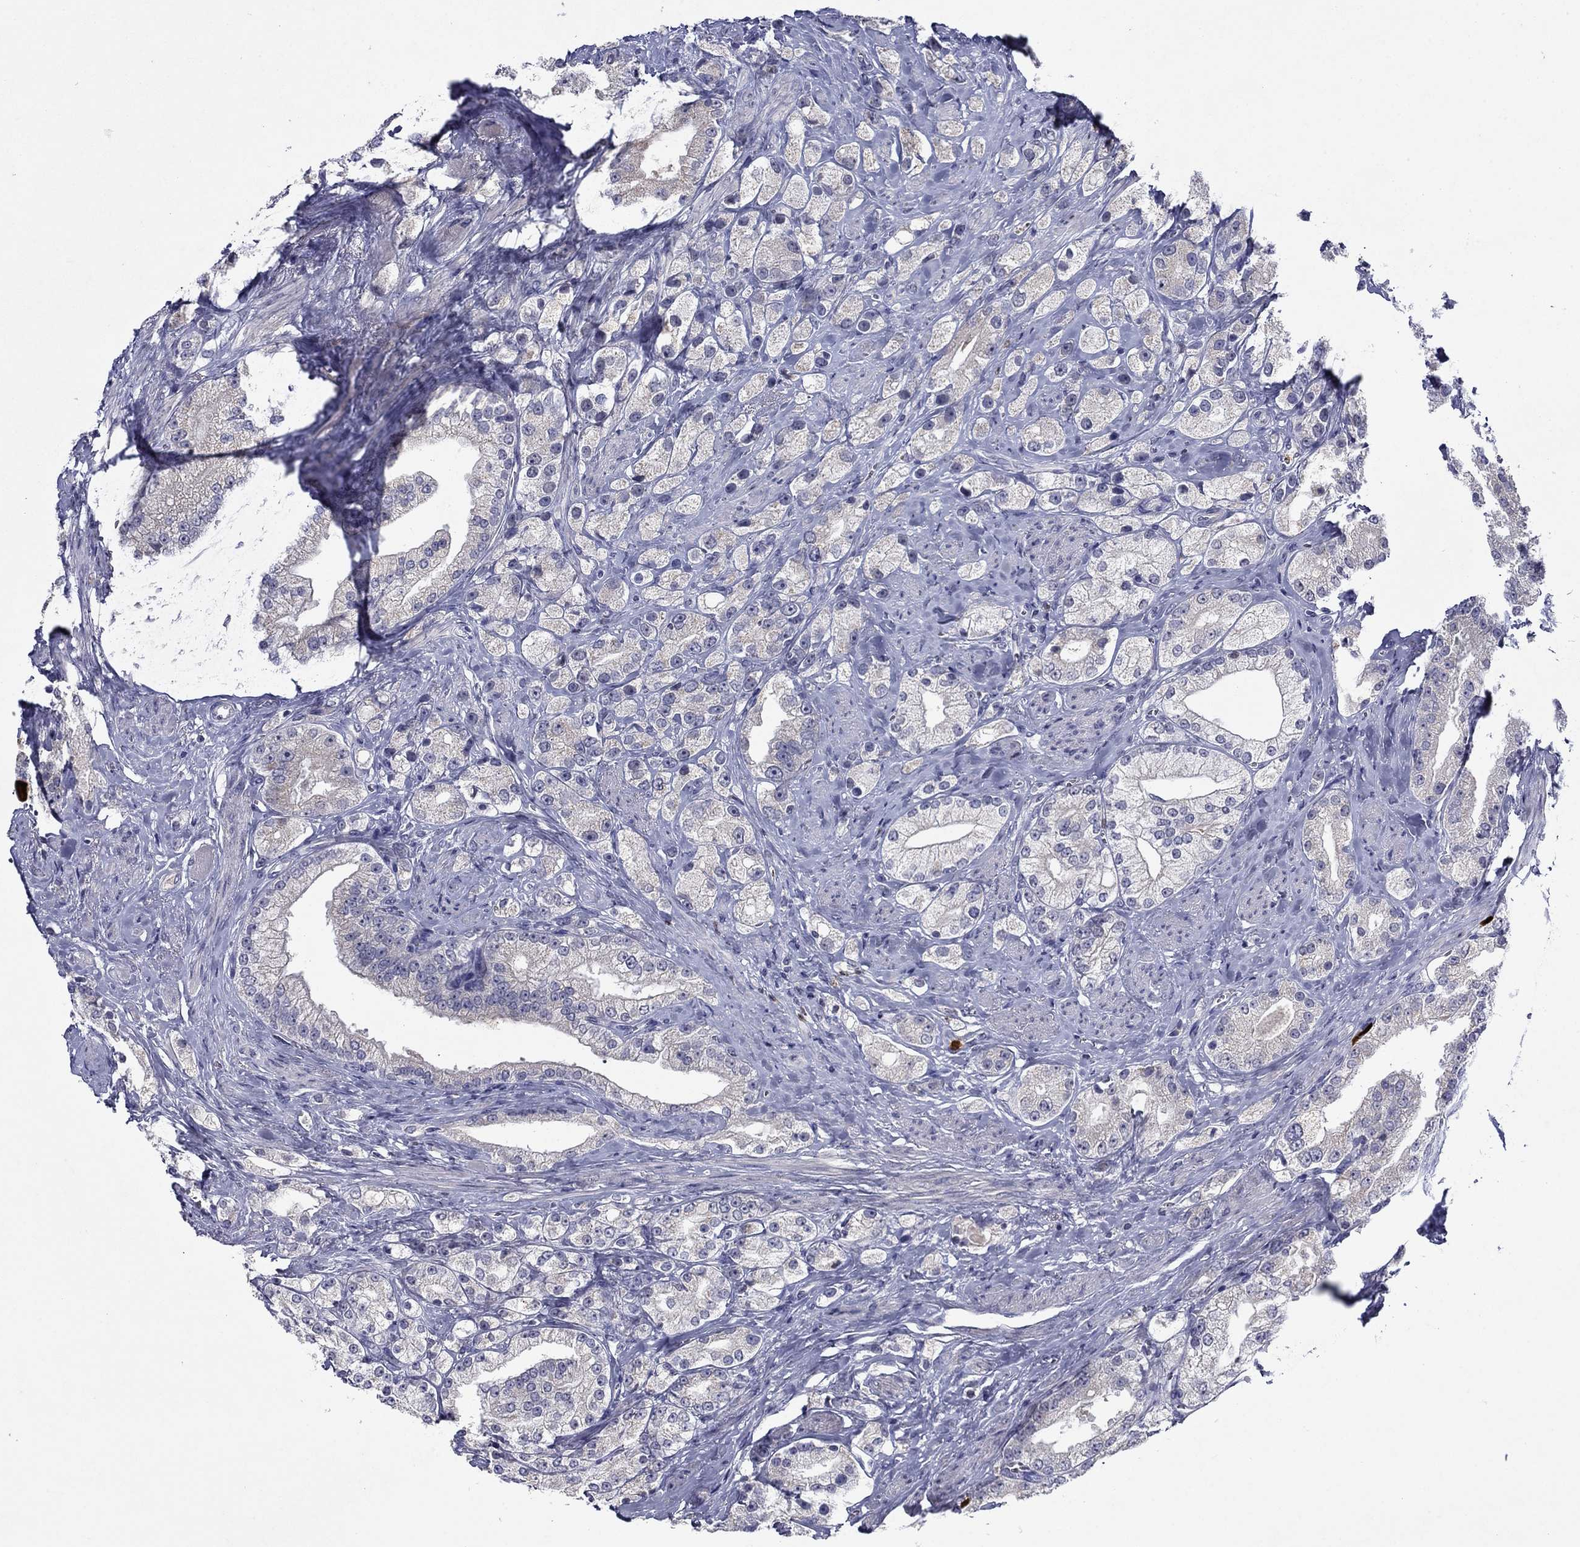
{"staining": {"intensity": "negative", "quantity": "none", "location": "none"}, "tissue": "prostate cancer", "cell_type": "Tumor cells", "image_type": "cancer", "snomed": [{"axis": "morphology", "description": "Adenocarcinoma, NOS"}, {"axis": "topography", "description": "Prostate and seminal vesicle, NOS"}, {"axis": "topography", "description": "Prostate"}], "caption": "This is an IHC photomicrograph of prostate cancer. There is no expression in tumor cells.", "gene": "IRF5", "patient": {"sex": "male", "age": 67}}